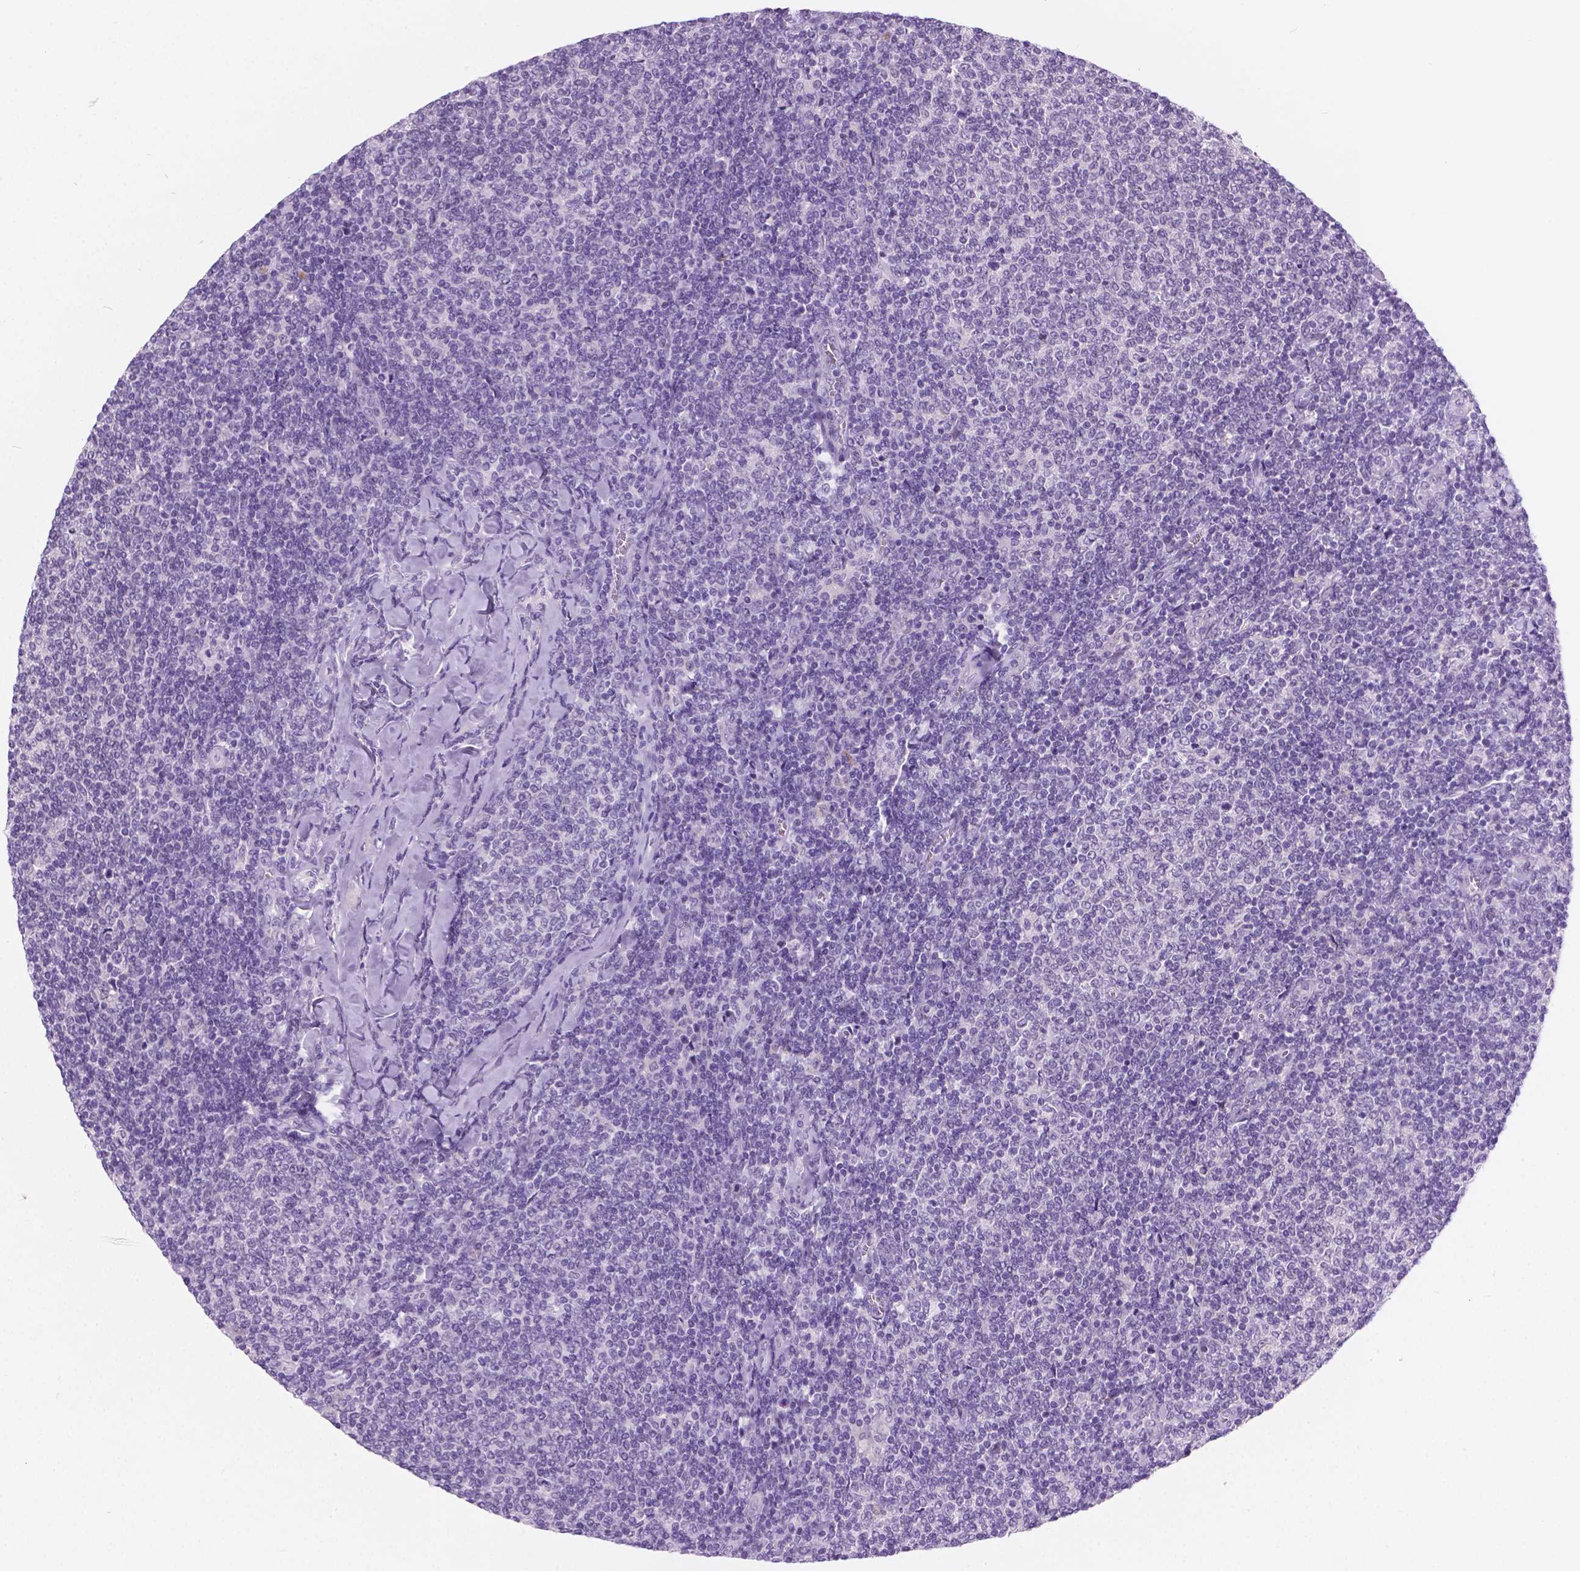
{"staining": {"intensity": "negative", "quantity": "none", "location": "none"}, "tissue": "lymphoma", "cell_type": "Tumor cells", "image_type": "cancer", "snomed": [{"axis": "morphology", "description": "Malignant lymphoma, non-Hodgkin's type, Low grade"}, {"axis": "topography", "description": "Lymph node"}], "caption": "A histopathology image of human lymphoma is negative for staining in tumor cells. (DAB immunohistochemistry visualized using brightfield microscopy, high magnification).", "gene": "ARMS2", "patient": {"sex": "male", "age": 52}}